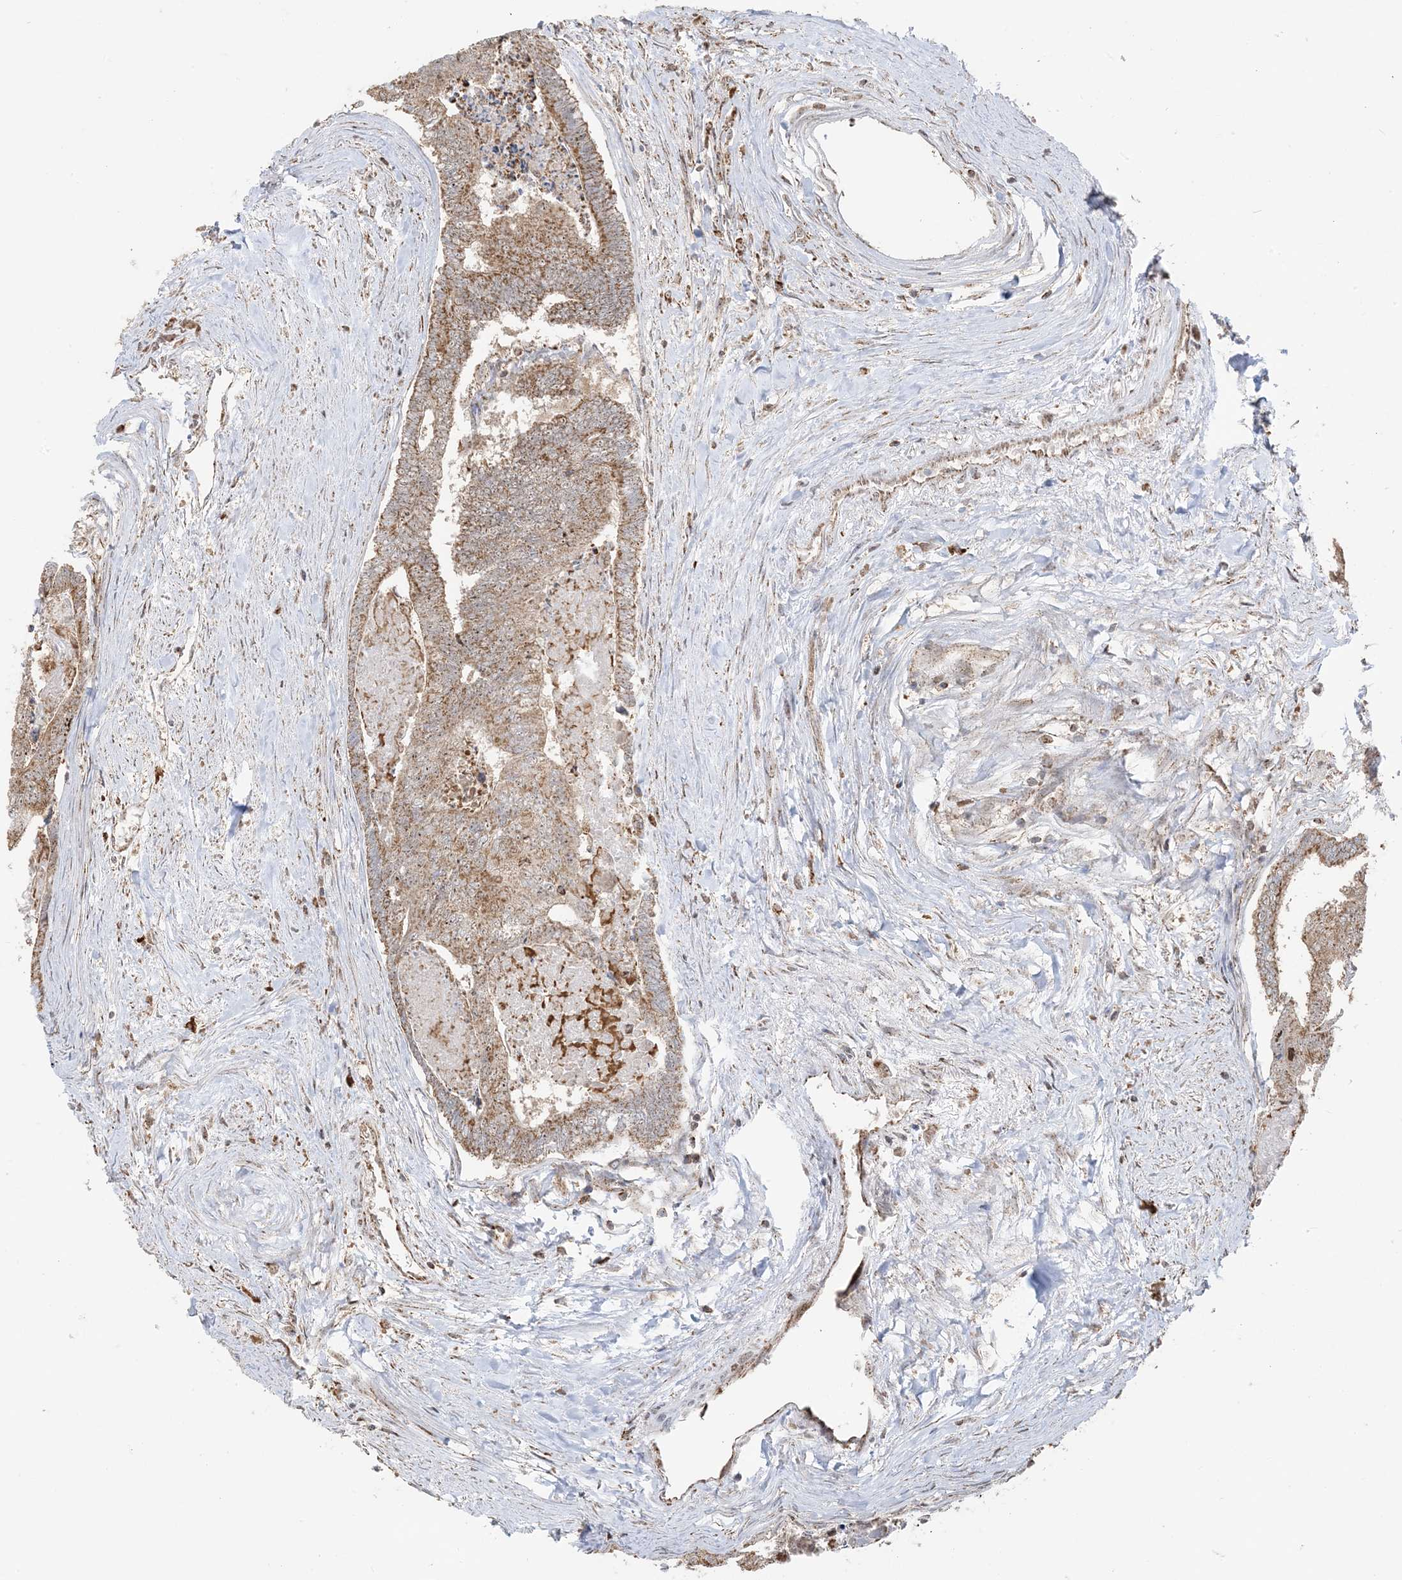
{"staining": {"intensity": "moderate", "quantity": ">75%", "location": "cytoplasmic/membranous,nuclear"}, "tissue": "colorectal cancer", "cell_type": "Tumor cells", "image_type": "cancer", "snomed": [{"axis": "morphology", "description": "Adenocarcinoma, NOS"}, {"axis": "topography", "description": "Colon"}], "caption": "Colorectal cancer (adenocarcinoma) stained with a protein marker reveals moderate staining in tumor cells.", "gene": "MAPKBP1", "patient": {"sex": "female", "age": 67}}